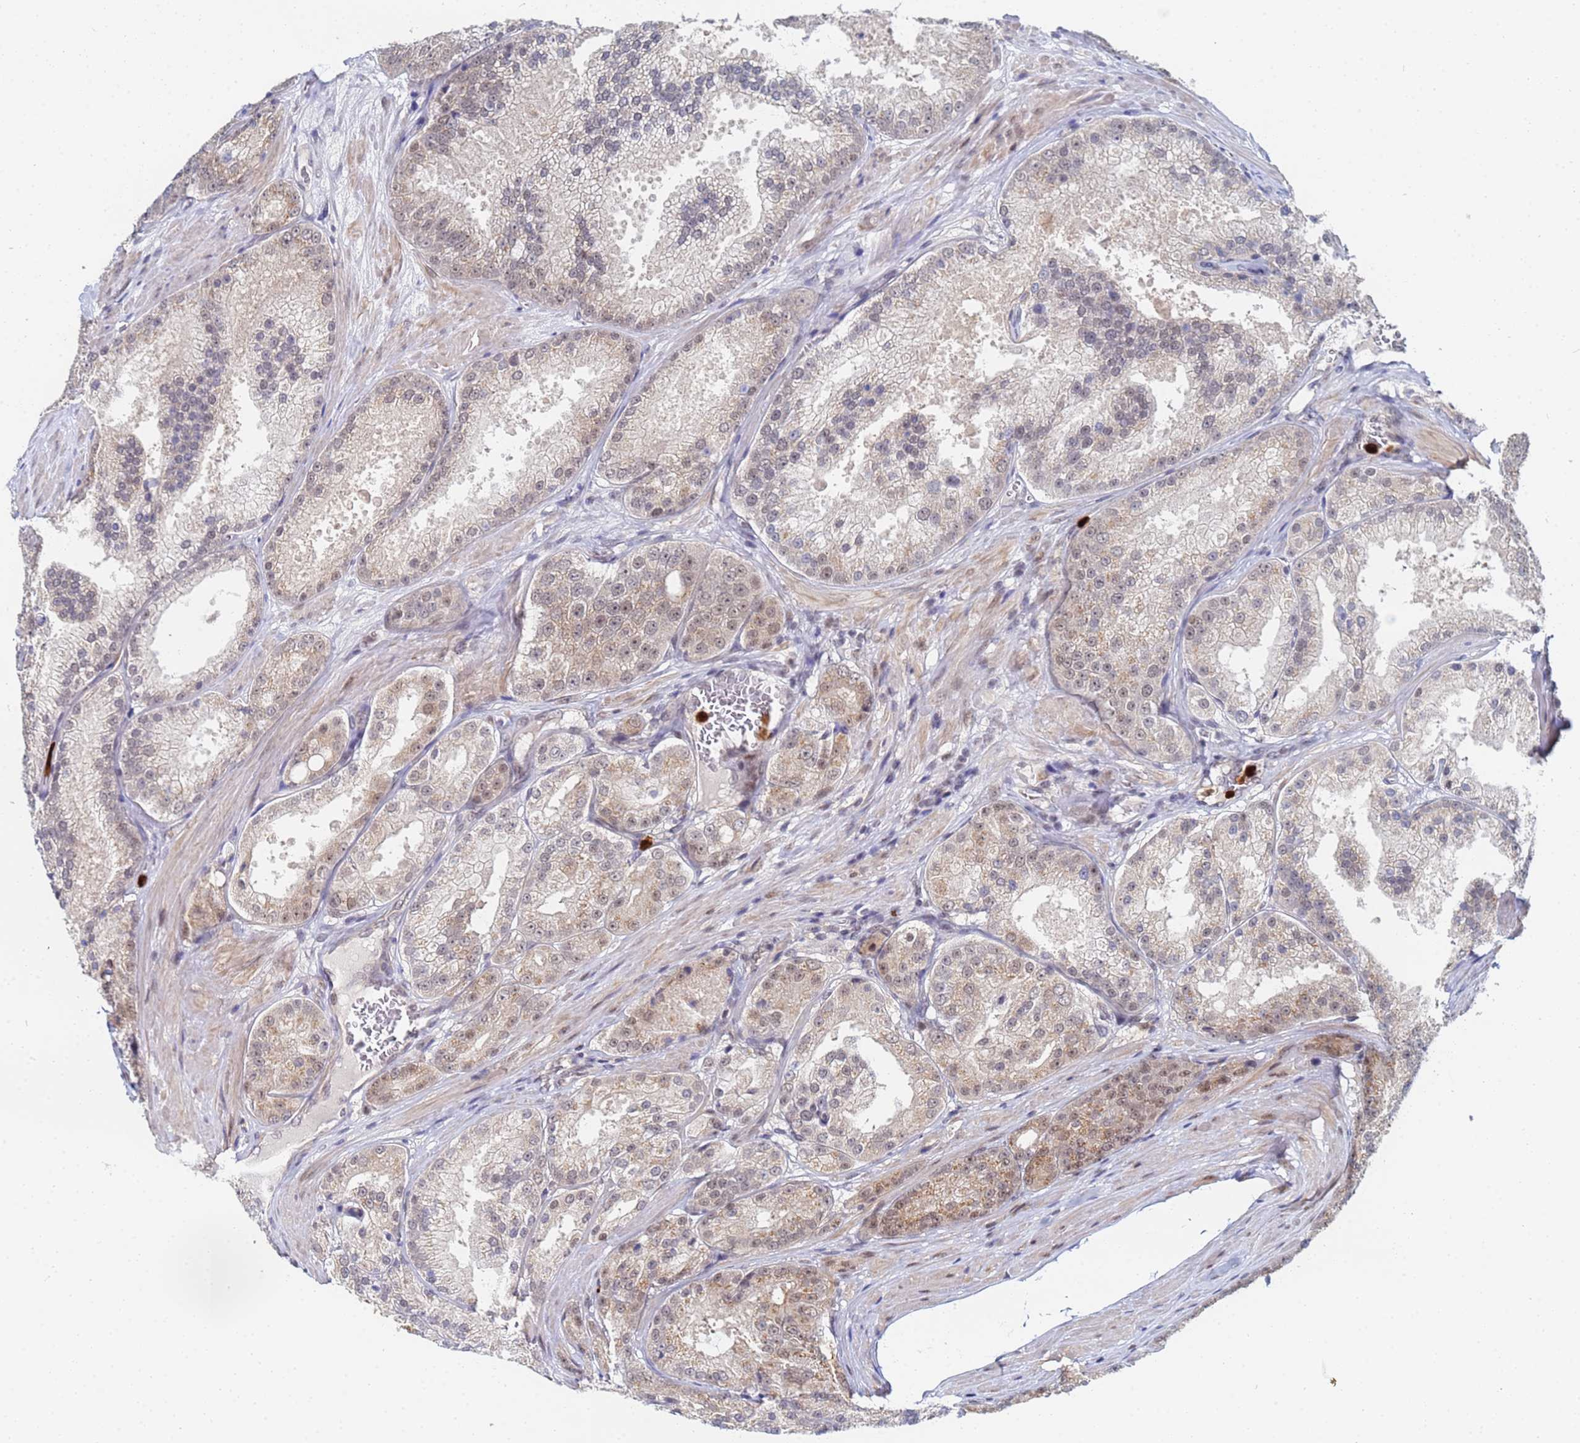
{"staining": {"intensity": "weak", "quantity": ">75%", "location": "cytoplasmic/membranous,nuclear"}, "tissue": "prostate cancer", "cell_type": "Tumor cells", "image_type": "cancer", "snomed": [{"axis": "morphology", "description": "Adenocarcinoma, High grade"}, {"axis": "topography", "description": "Prostate"}], "caption": "About >75% of tumor cells in prostate cancer (adenocarcinoma (high-grade)) show weak cytoplasmic/membranous and nuclear protein positivity as visualized by brown immunohistochemical staining.", "gene": "MTCL1", "patient": {"sex": "male", "age": 61}}